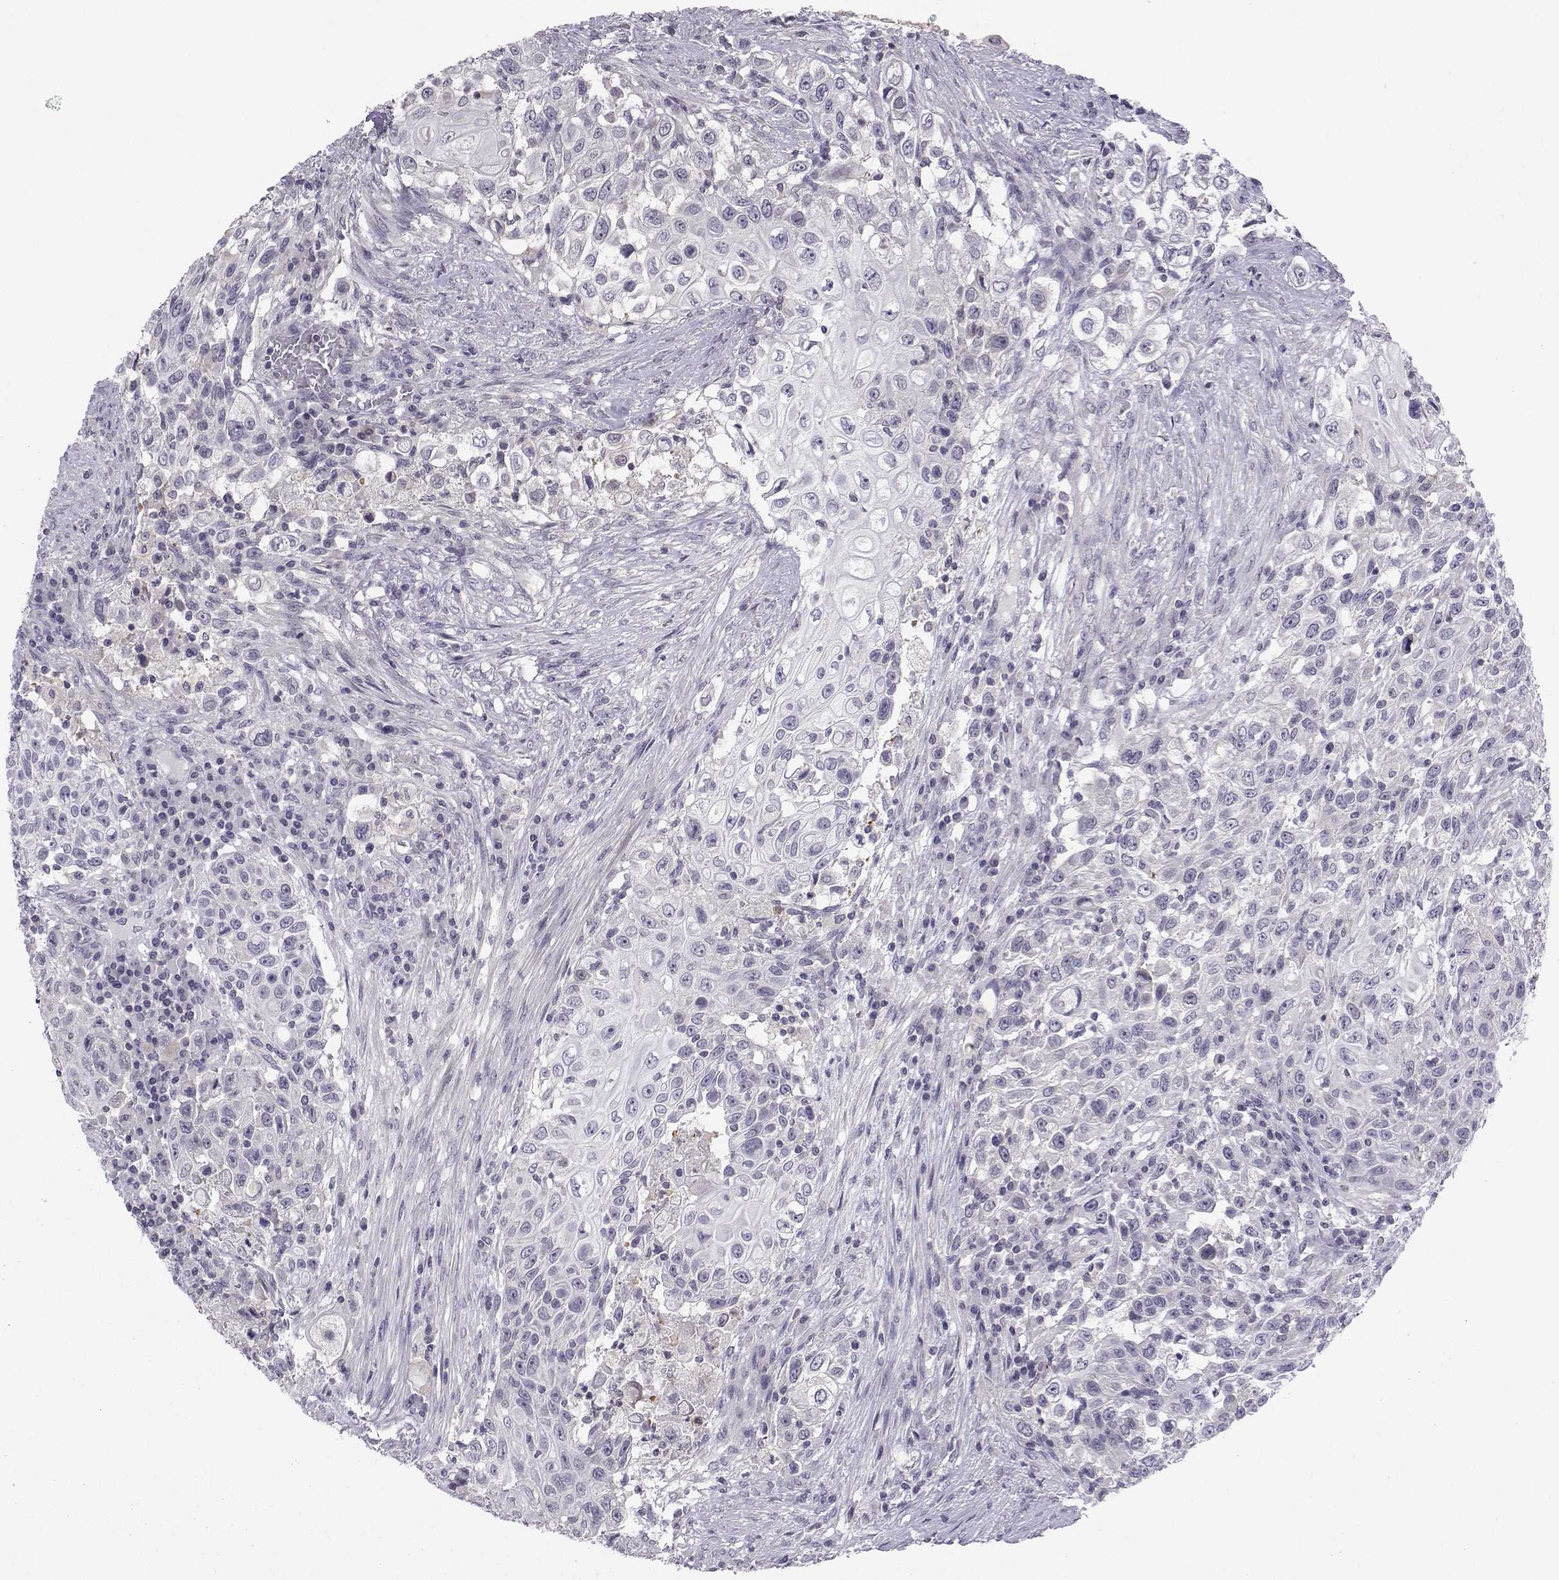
{"staining": {"intensity": "negative", "quantity": "none", "location": "none"}, "tissue": "urothelial cancer", "cell_type": "Tumor cells", "image_type": "cancer", "snomed": [{"axis": "morphology", "description": "Urothelial carcinoma, High grade"}, {"axis": "topography", "description": "Urinary bladder"}], "caption": "Tumor cells are negative for protein expression in human urothelial cancer.", "gene": "MROH7", "patient": {"sex": "female", "age": 56}}